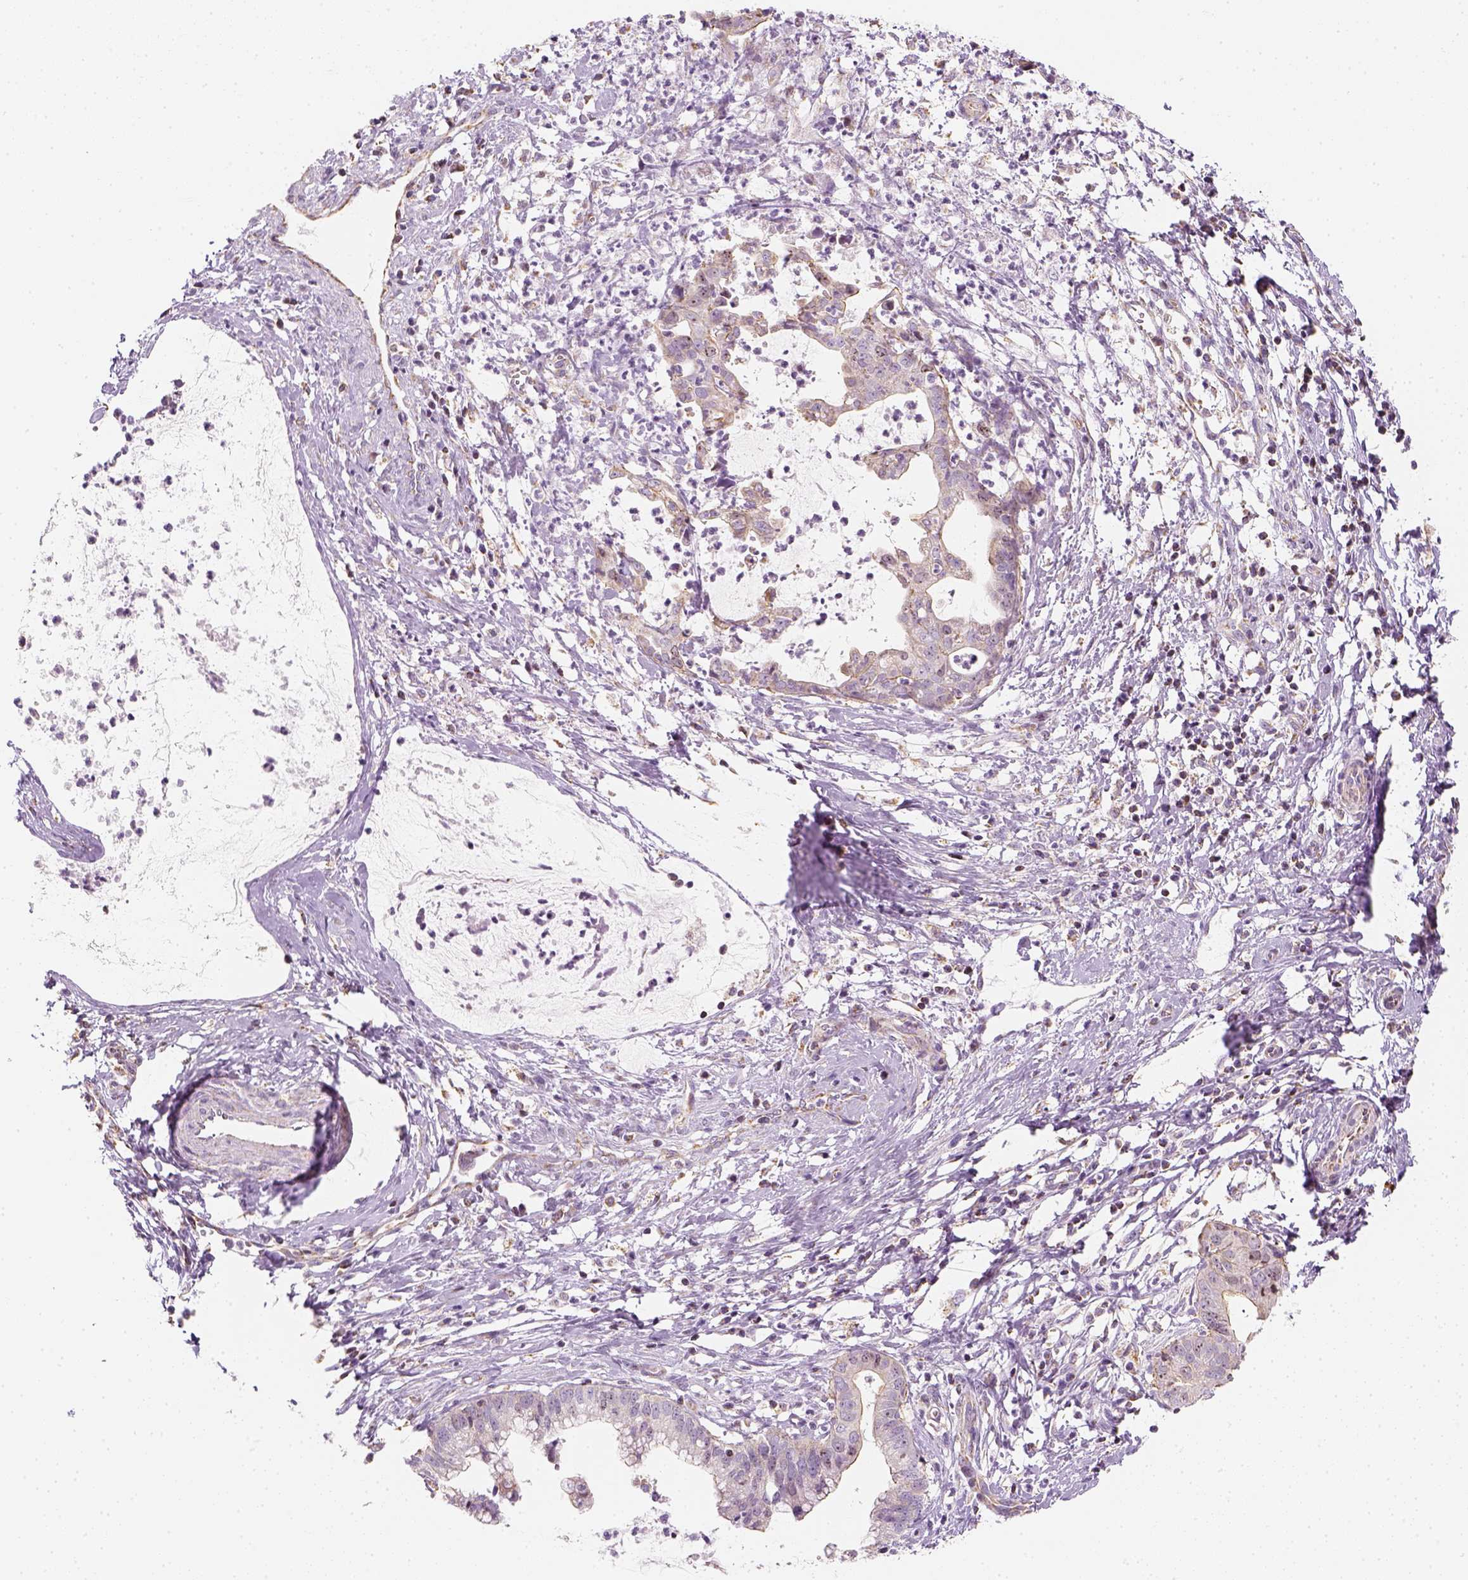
{"staining": {"intensity": "weak", "quantity": ">75%", "location": "cytoplasmic/membranous"}, "tissue": "cervical cancer", "cell_type": "Tumor cells", "image_type": "cancer", "snomed": [{"axis": "morphology", "description": "Normal tissue, NOS"}, {"axis": "morphology", "description": "Adenocarcinoma, NOS"}, {"axis": "topography", "description": "Cervix"}], "caption": "Weak cytoplasmic/membranous expression for a protein is present in approximately >75% of tumor cells of cervical cancer (adenocarcinoma) using IHC.", "gene": "LCA5", "patient": {"sex": "female", "age": 38}}